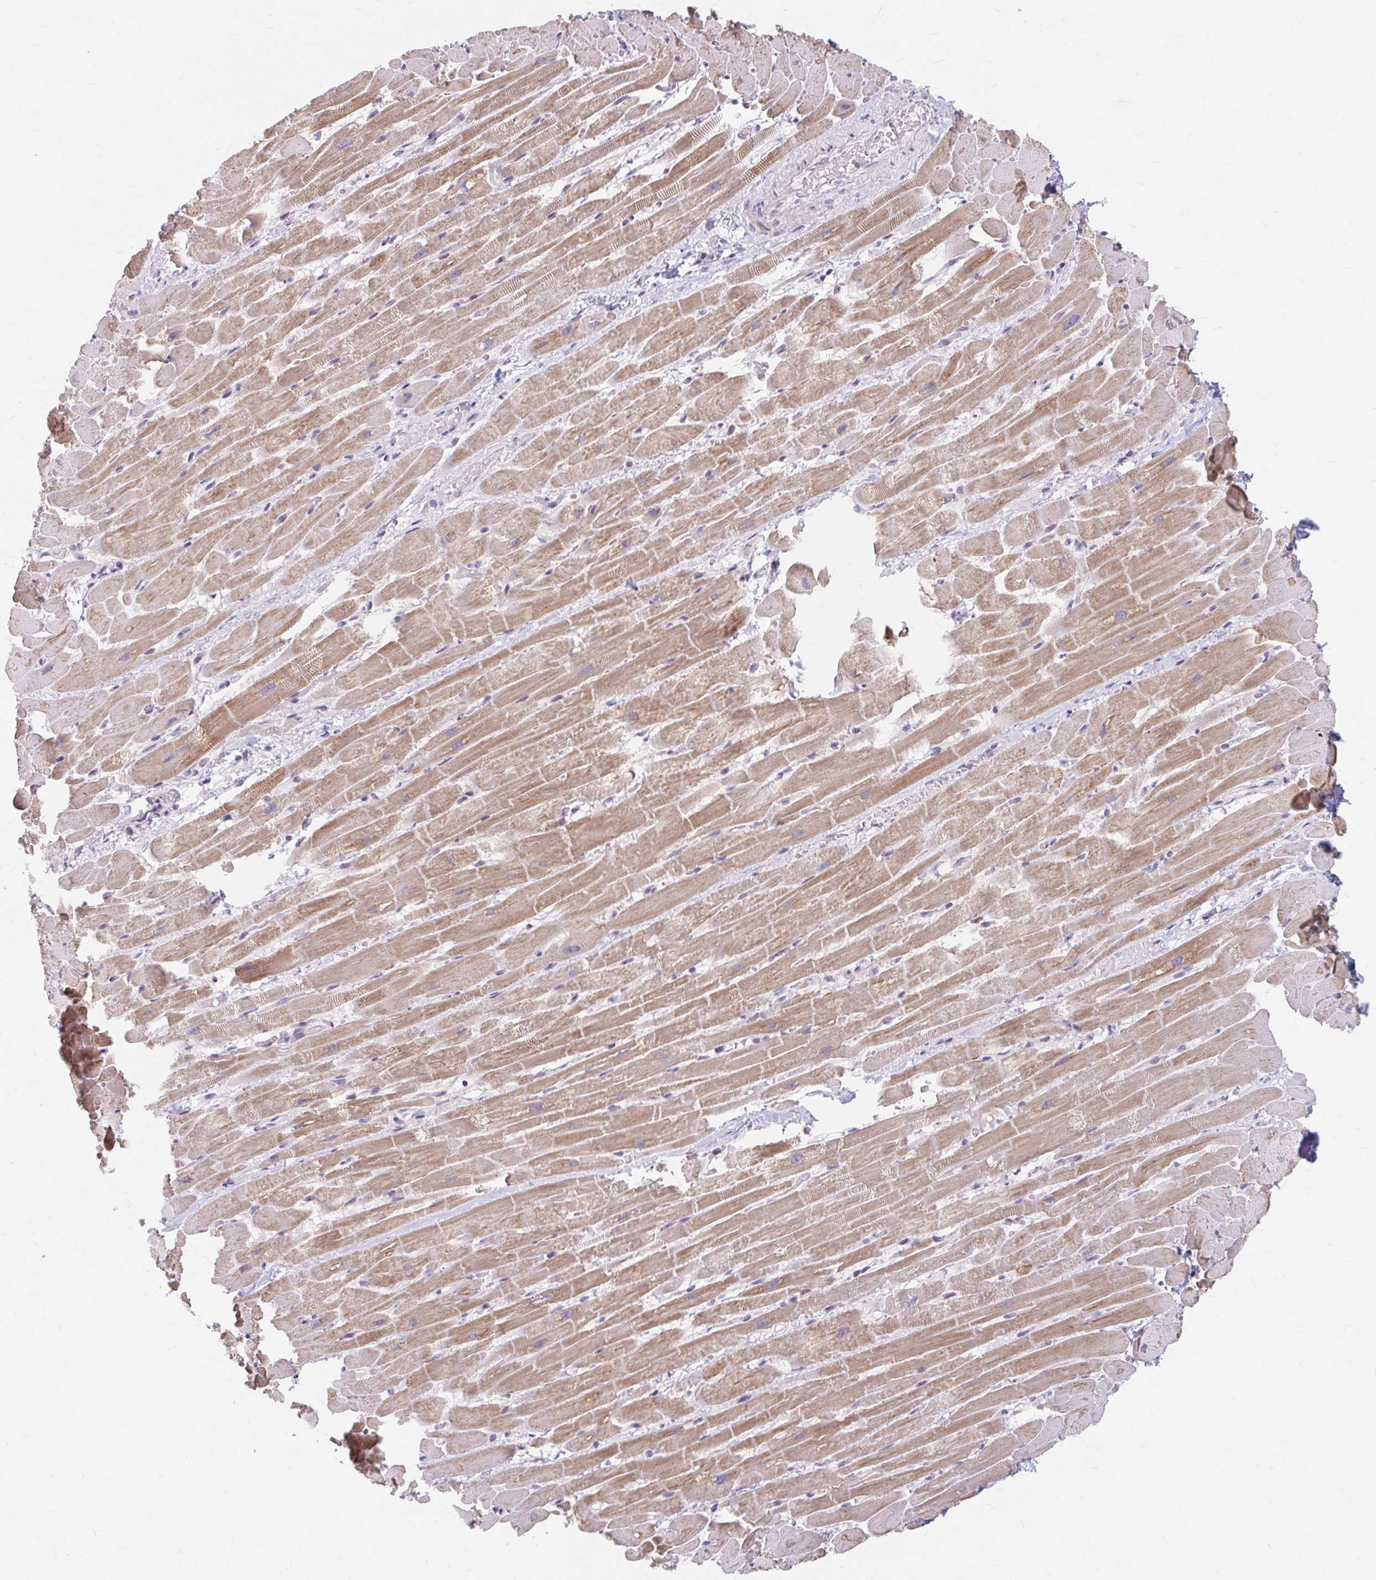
{"staining": {"intensity": "moderate", "quantity": ">75%", "location": "cytoplasmic/membranous"}, "tissue": "heart muscle", "cell_type": "Cardiomyocytes", "image_type": "normal", "snomed": [{"axis": "morphology", "description": "Normal tissue, NOS"}, {"axis": "topography", "description": "Heart"}], "caption": "DAB (3,3'-diaminobenzidine) immunohistochemical staining of unremarkable heart muscle shows moderate cytoplasmic/membranous protein positivity in about >75% of cardiomyocytes. (Stains: DAB in brown, nuclei in blue, Microscopy: brightfield microscopy at high magnification).", "gene": "BEAN1", "patient": {"sex": "male", "age": 37}}